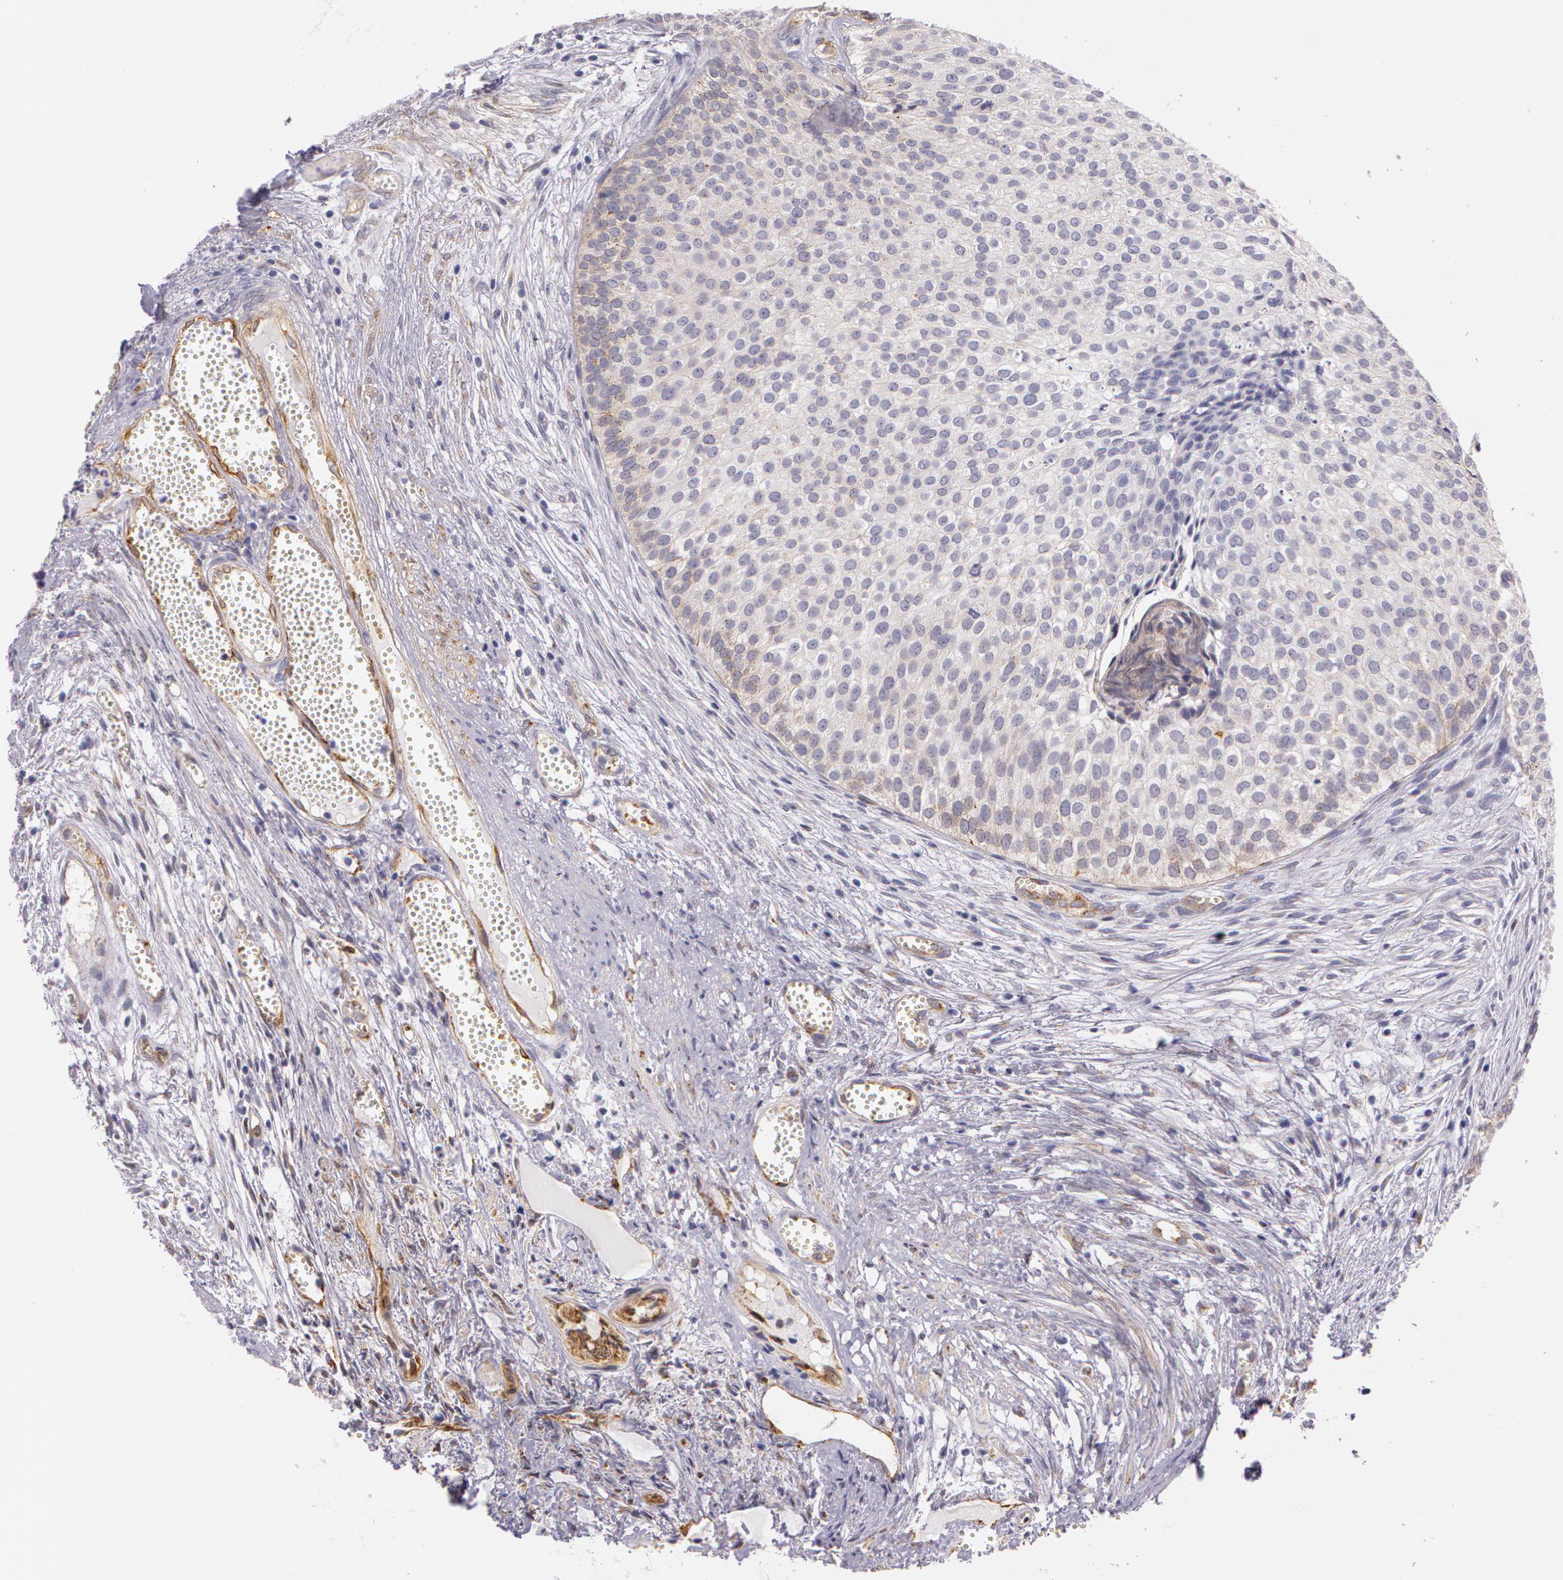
{"staining": {"intensity": "weak", "quantity": "<25%", "location": "cytoplasmic/membranous"}, "tissue": "urothelial cancer", "cell_type": "Tumor cells", "image_type": "cancer", "snomed": [{"axis": "morphology", "description": "Urothelial carcinoma, Low grade"}, {"axis": "topography", "description": "Urinary bladder"}], "caption": "This image is of urothelial cancer stained with IHC to label a protein in brown with the nuclei are counter-stained blue. There is no staining in tumor cells. (Brightfield microscopy of DAB (3,3'-diaminobenzidine) IHC at high magnification).", "gene": "APP", "patient": {"sex": "male", "age": 84}}